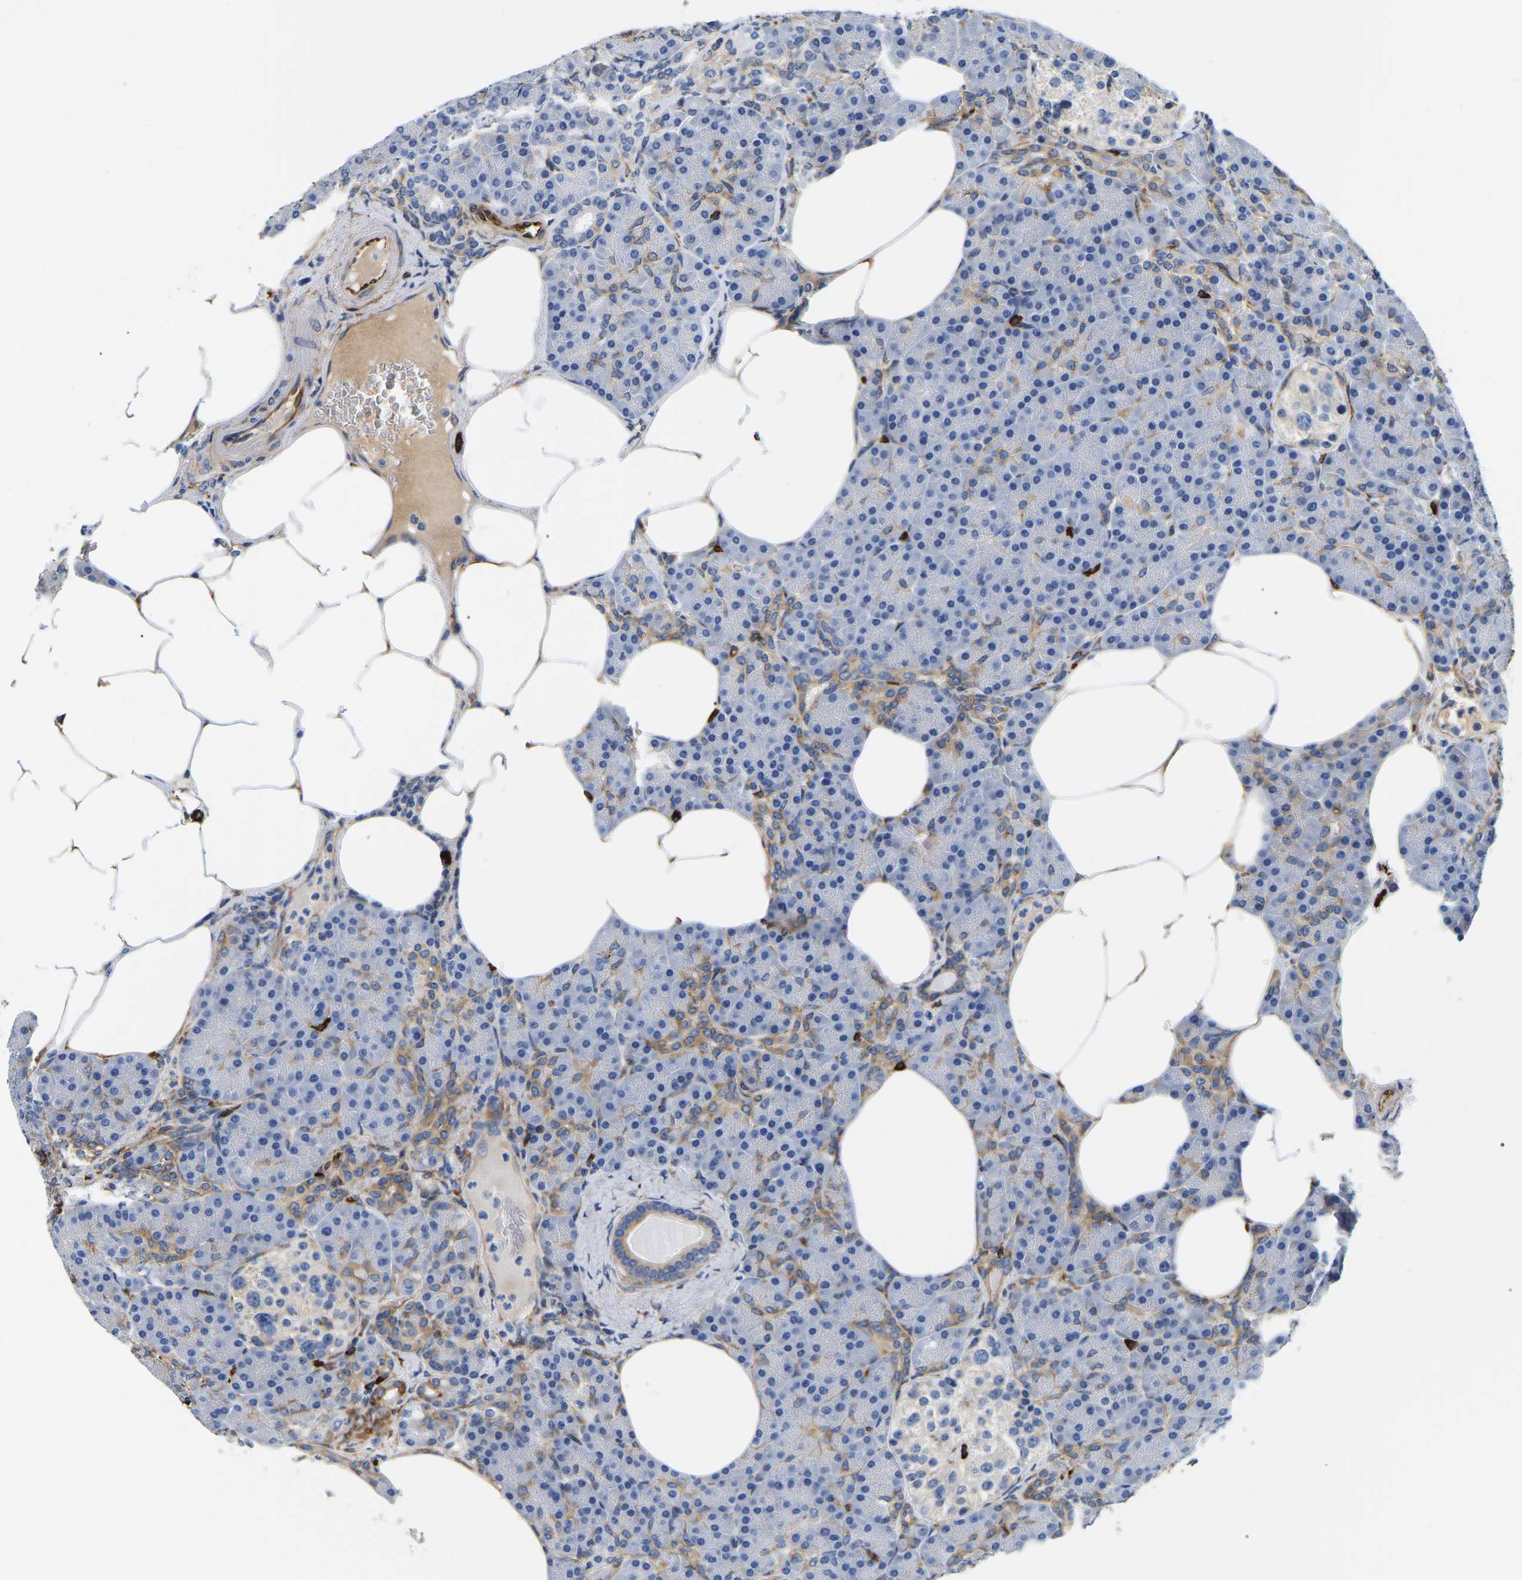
{"staining": {"intensity": "negative", "quantity": "none", "location": "none"}, "tissue": "pancreas", "cell_type": "Exocrine glandular cells", "image_type": "normal", "snomed": [{"axis": "morphology", "description": "Normal tissue, NOS"}, {"axis": "topography", "description": "Pancreas"}], "caption": "Exocrine glandular cells show no significant expression in benign pancreas. (DAB immunohistochemistry with hematoxylin counter stain).", "gene": "DUSP8", "patient": {"sex": "female", "age": 70}}